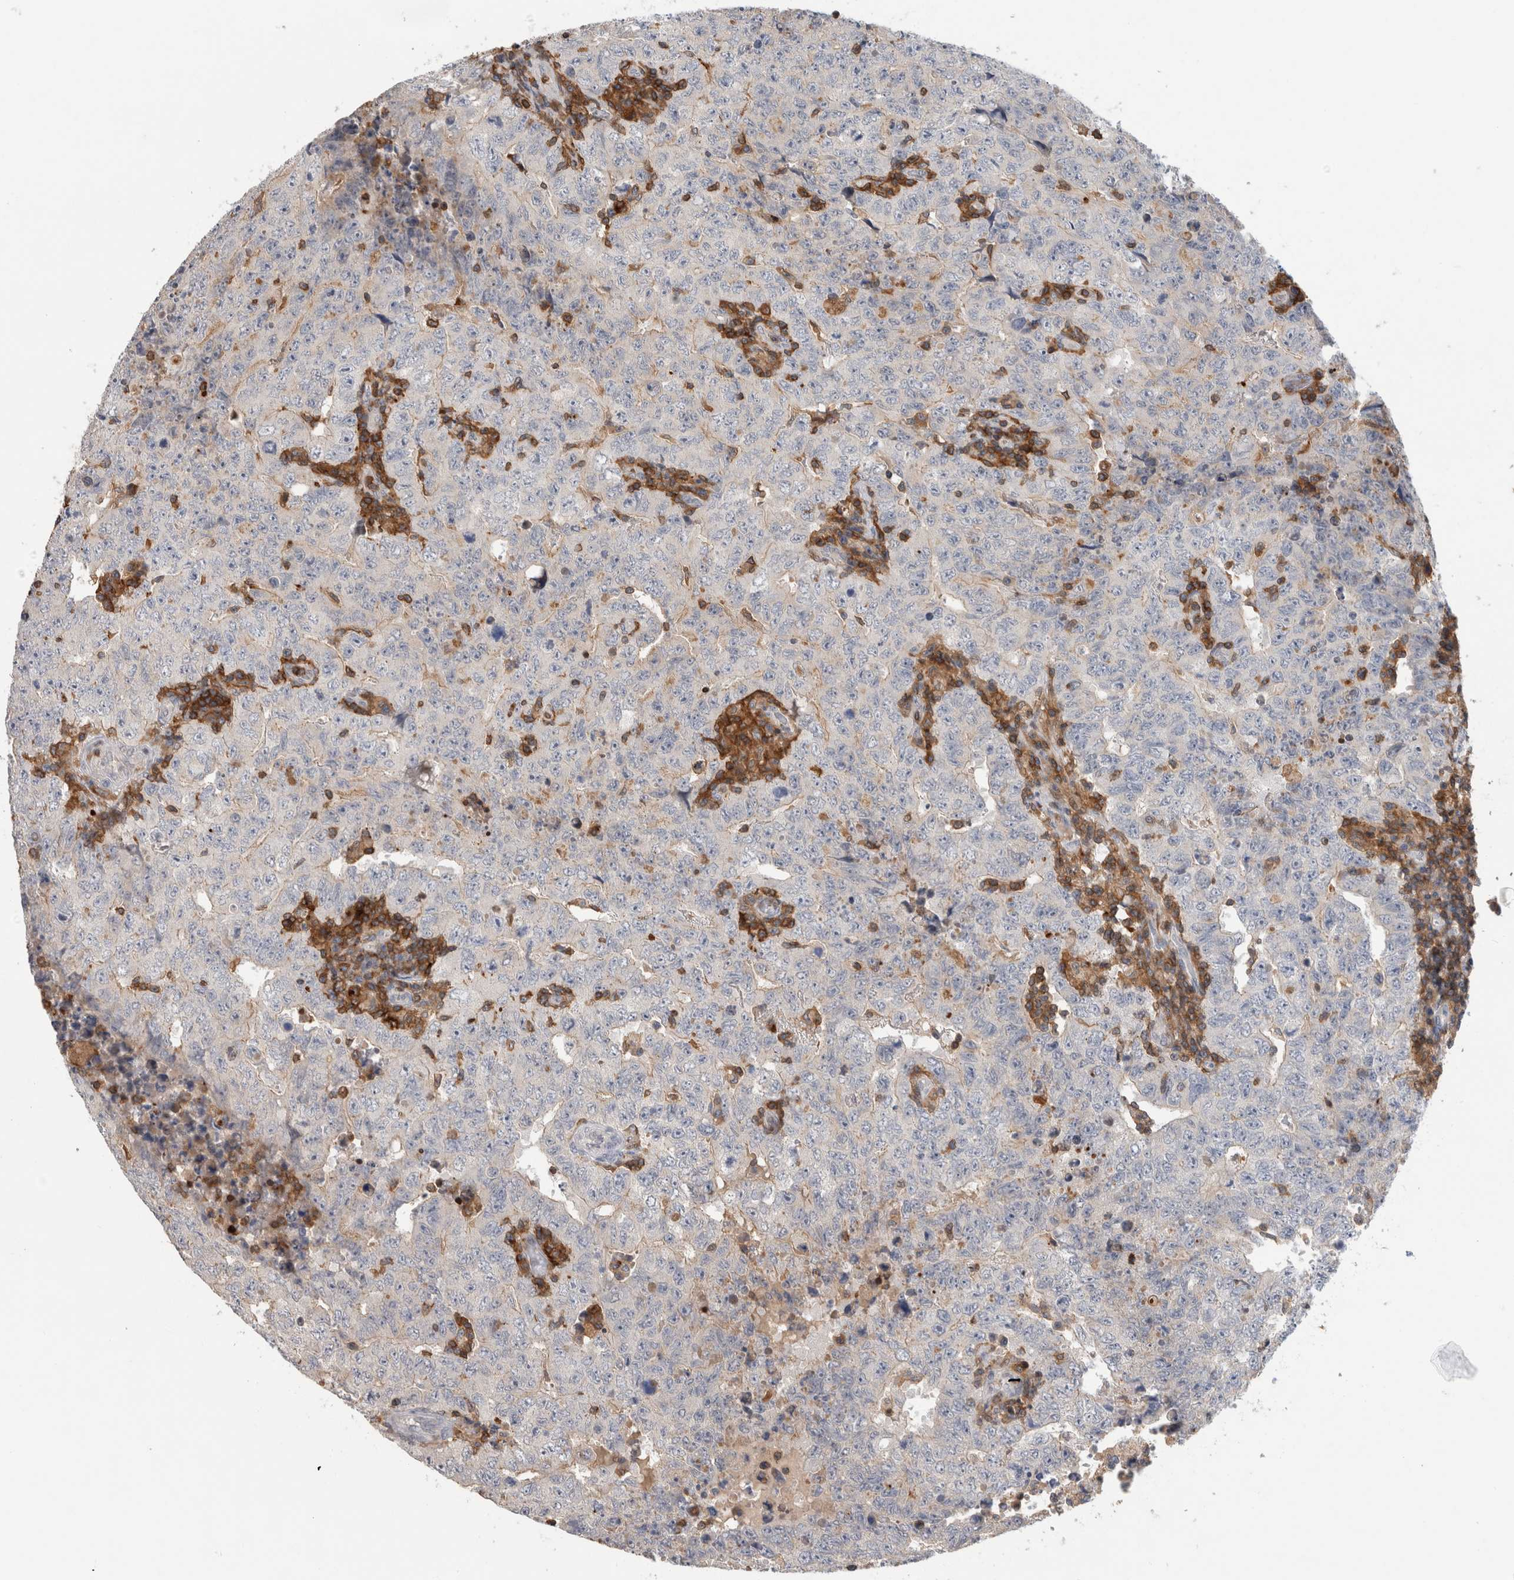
{"staining": {"intensity": "negative", "quantity": "none", "location": "none"}, "tissue": "testis cancer", "cell_type": "Tumor cells", "image_type": "cancer", "snomed": [{"axis": "morphology", "description": "Carcinoma, Embryonal, NOS"}, {"axis": "topography", "description": "Testis"}], "caption": "The histopathology image exhibits no significant staining in tumor cells of testis embryonal carcinoma.", "gene": "GFRA2", "patient": {"sex": "male", "age": 26}}